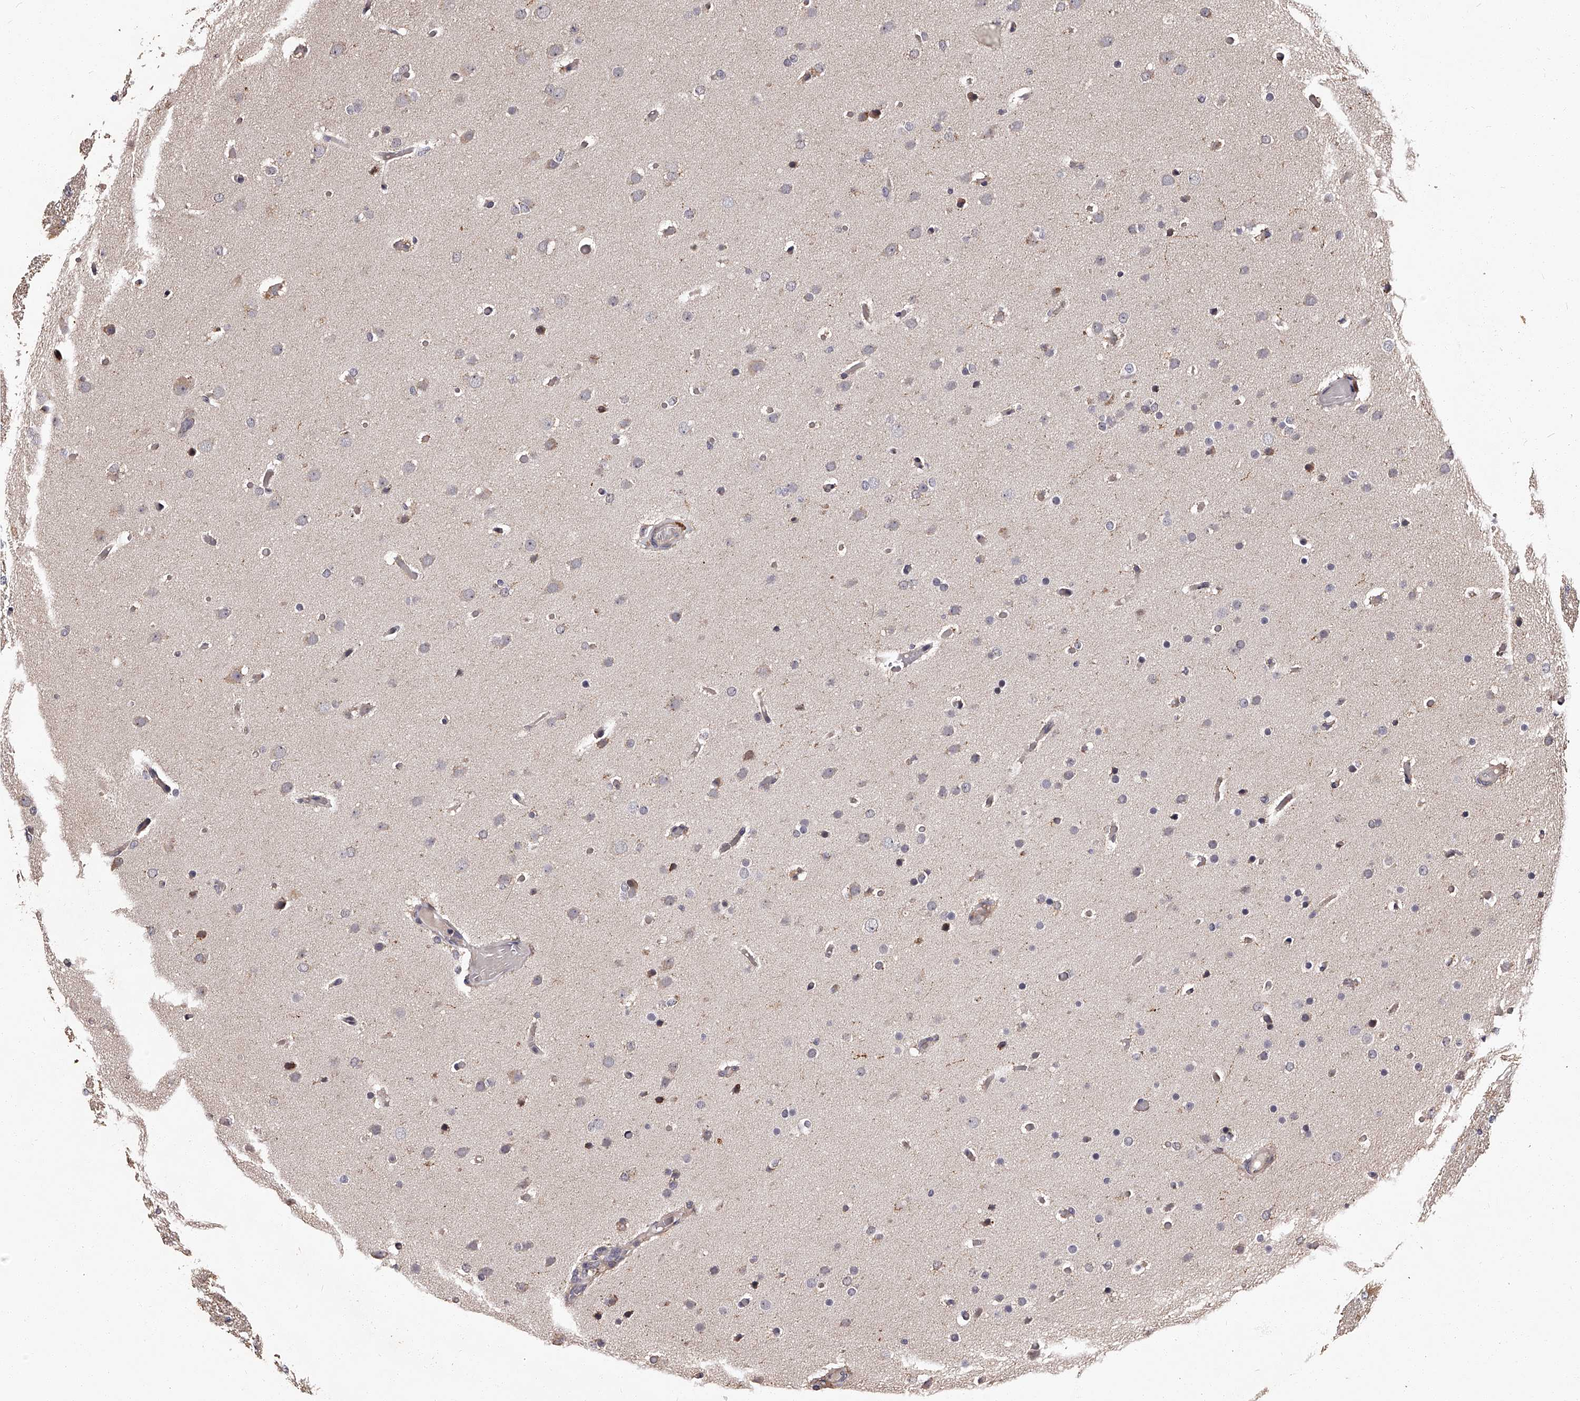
{"staining": {"intensity": "negative", "quantity": "none", "location": "none"}, "tissue": "glioma", "cell_type": "Tumor cells", "image_type": "cancer", "snomed": [{"axis": "morphology", "description": "Glioma, malignant, High grade"}, {"axis": "topography", "description": "Cerebral cortex"}], "caption": "IHC of glioma demonstrates no staining in tumor cells.", "gene": "RSC1A1", "patient": {"sex": "female", "age": 36}}